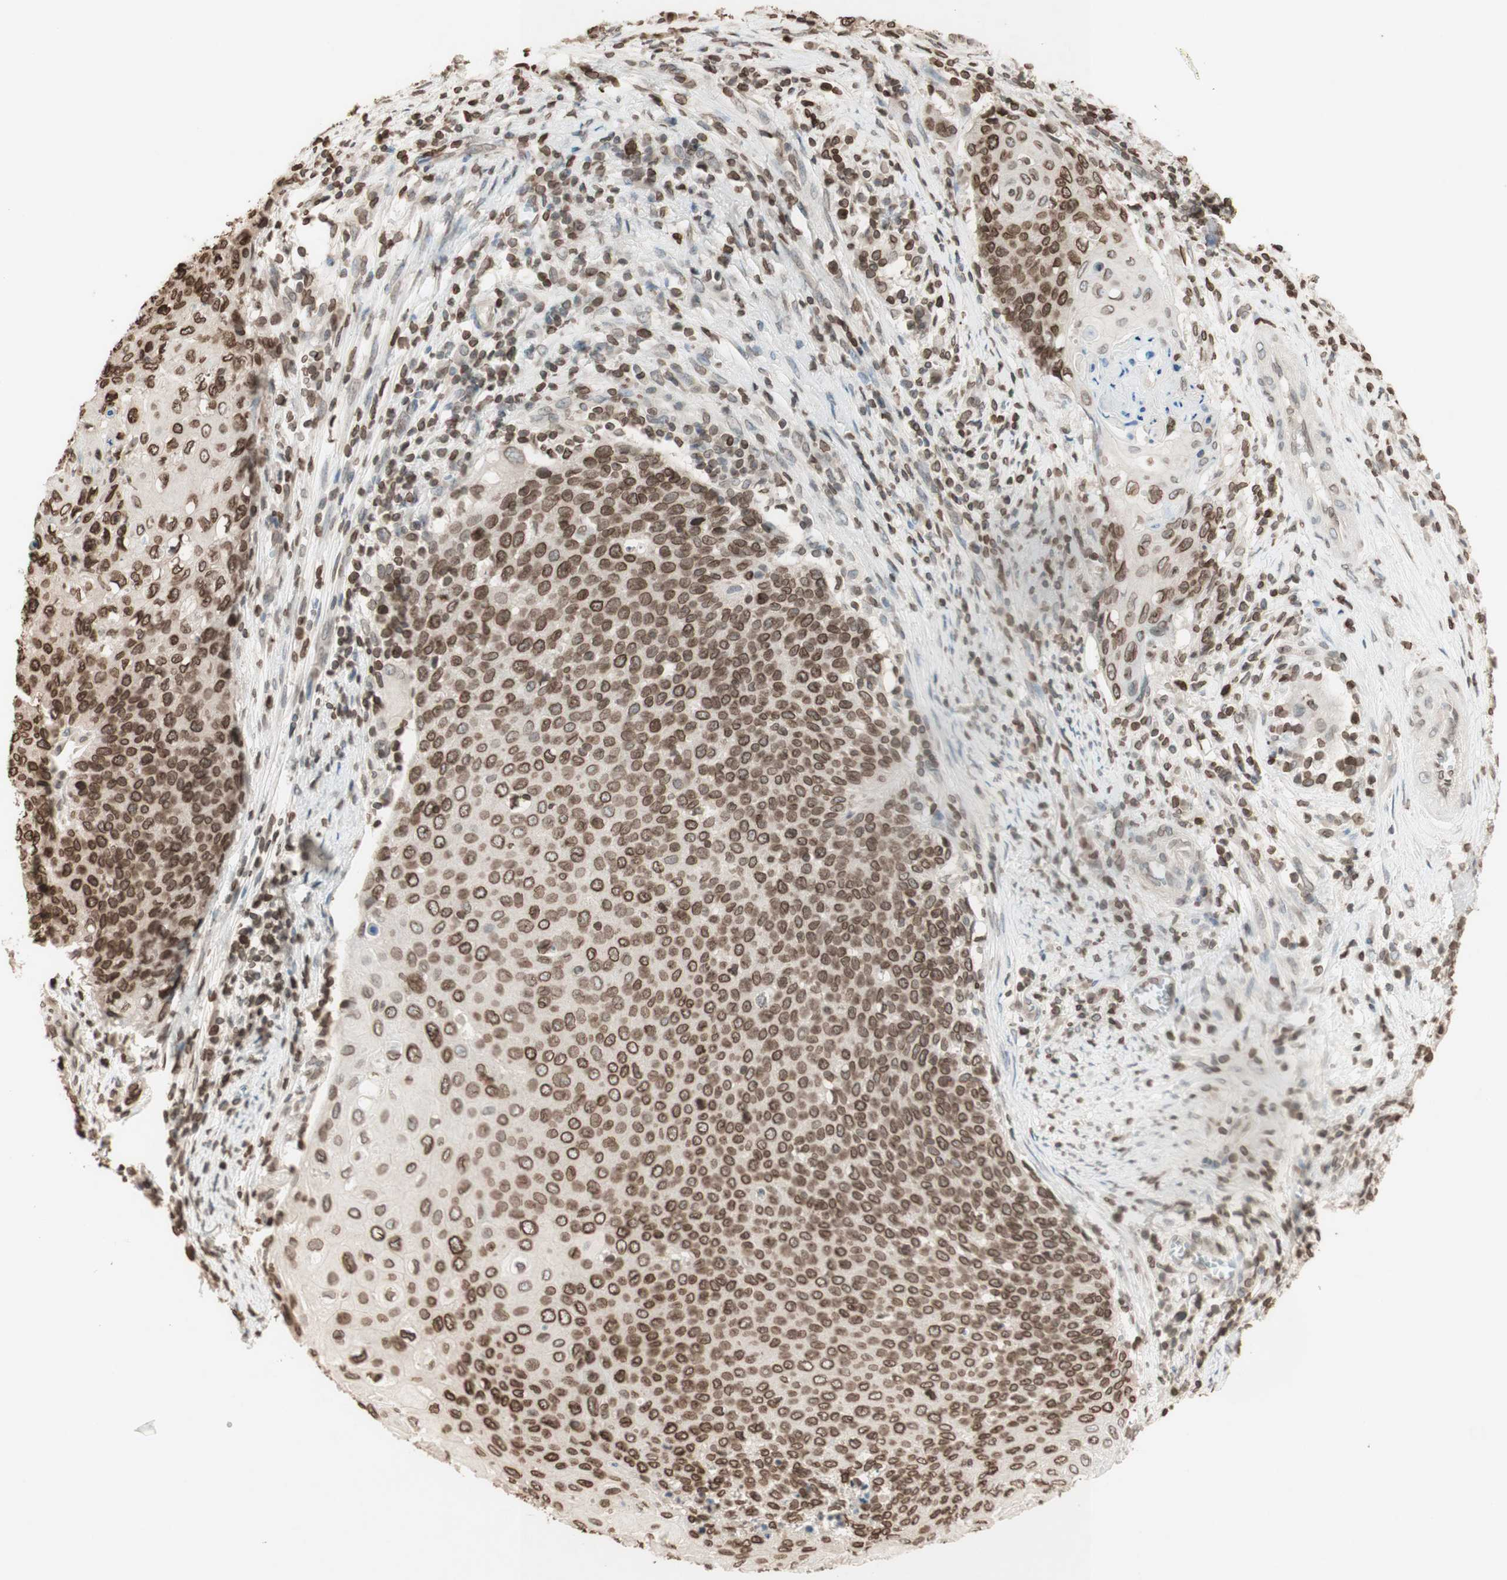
{"staining": {"intensity": "moderate", "quantity": ">75%", "location": "cytoplasmic/membranous,nuclear"}, "tissue": "cervical cancer", "cell_type": "Tumor cells", "image_type": "cancer", "snomed": [{"axis": "morphology", "description": "Squamous cell carcinoma, NOS"}, {"axis": "topography", "description": "Cervix"}], "caption": "Immunohistochemistry (IHC) micrograph of neoplastic tissue: cervical squamous cell carcinoma stained using immunohistochemistry exhibits medium levels of moderate protein expression localized specifically in the cytoplasmic/membranous and nuclear of tumor cells, appearing as a cytoplasmic/membranous and nuclear brown color.", "gene": "TMPO", "patient": {"sex": "female", "age": 39}}